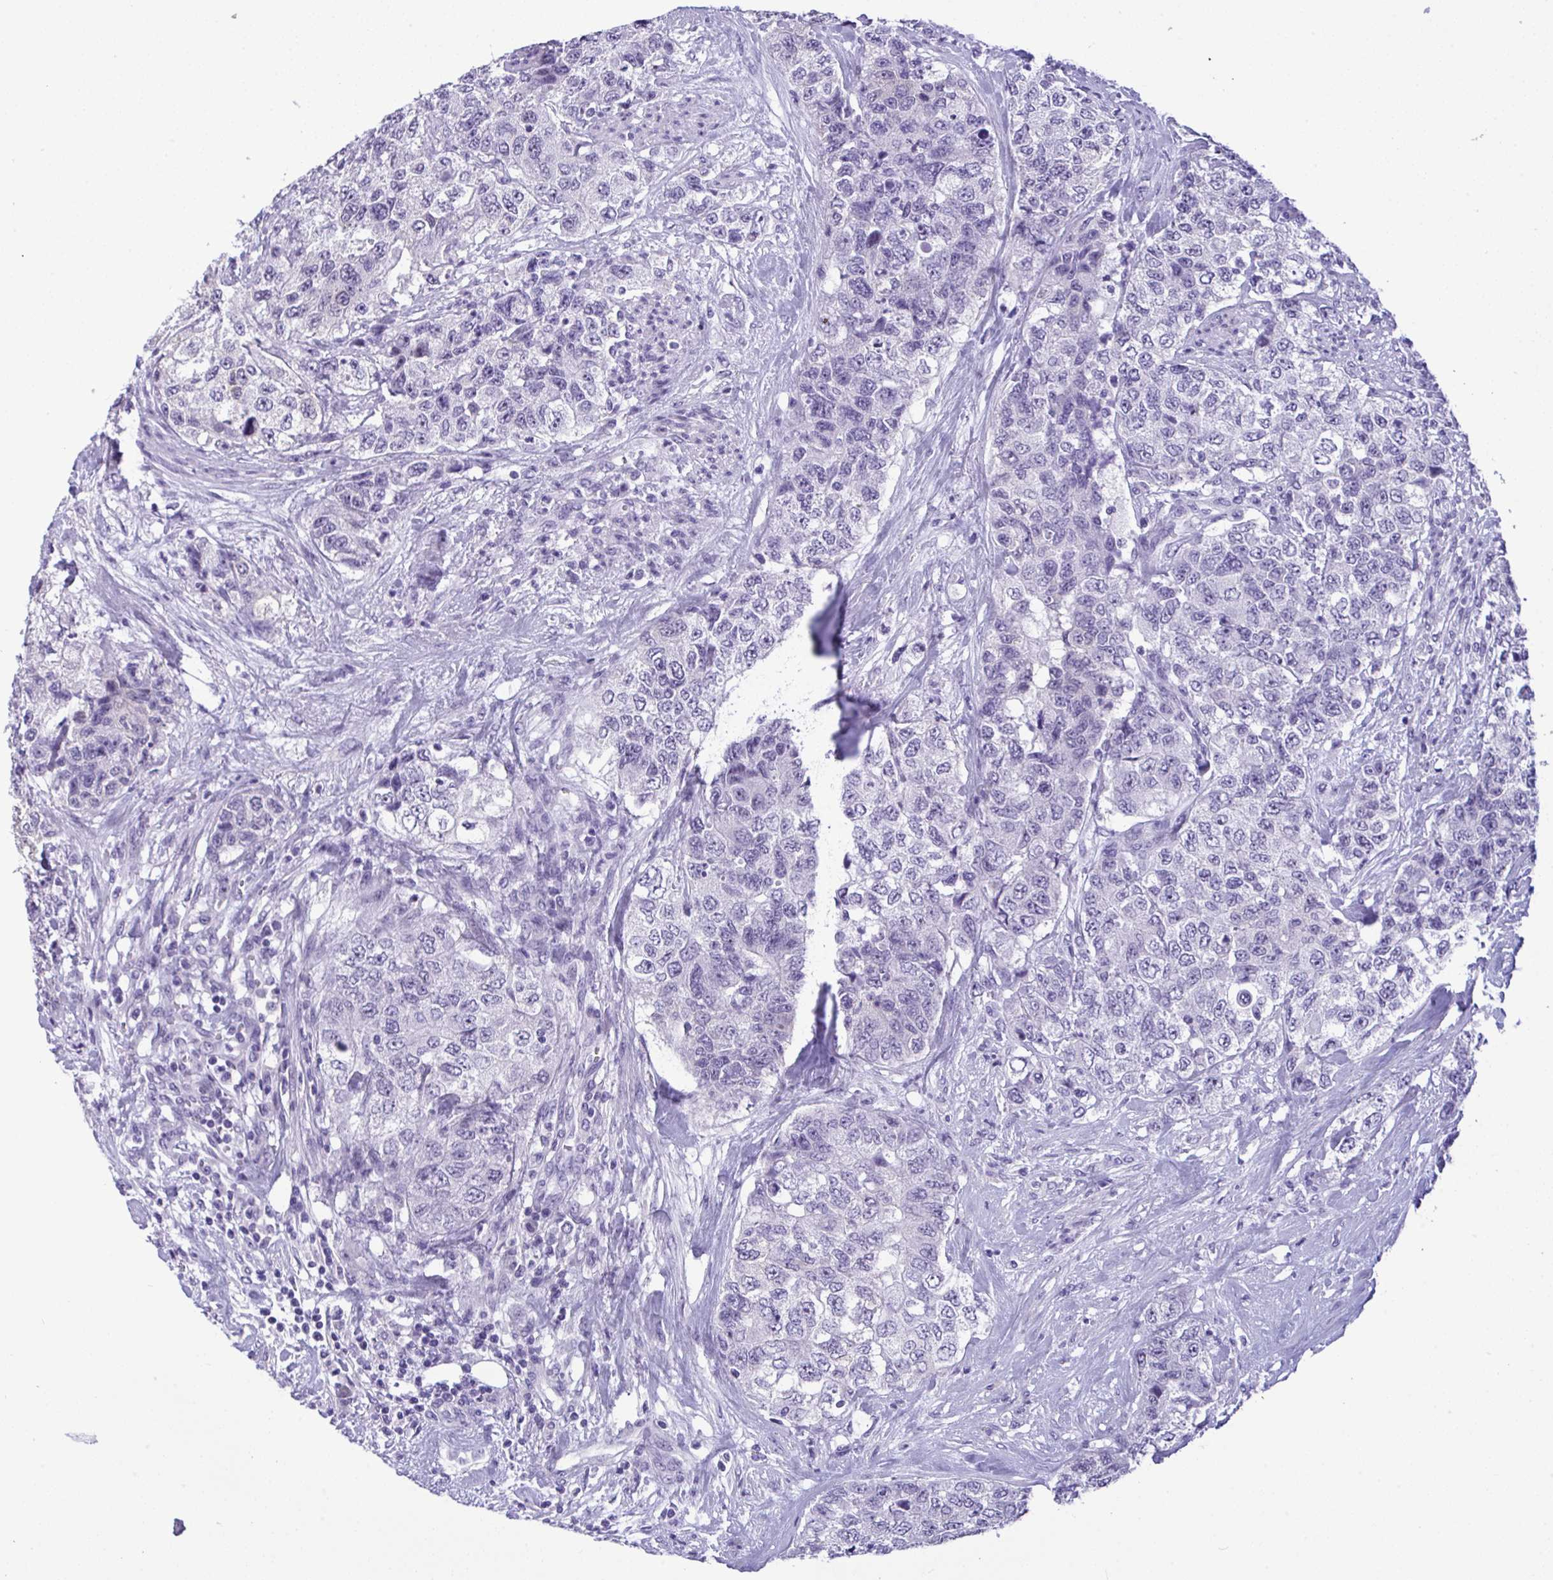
{"staining": {"intensity": "negative", "quantity": "none", "location": "none"}, "tissue": "urothelial cancer", "cell_type": "Tumor cells", "image_type": "cancer", "snomed": [{"axis": "morphology", "description": "Urothelial carcinoma, High grade"}, {"axis": "topography", "description": "Urinary bladder"}], "caption": "This is a histopathology image of immunohistochemistry (IHC) staining of urothelial carcinoma (high-grade), which shows no positivity in tumor cells.", "gene": "YBX2", "patient": {"sex": "female", "age": 78}}